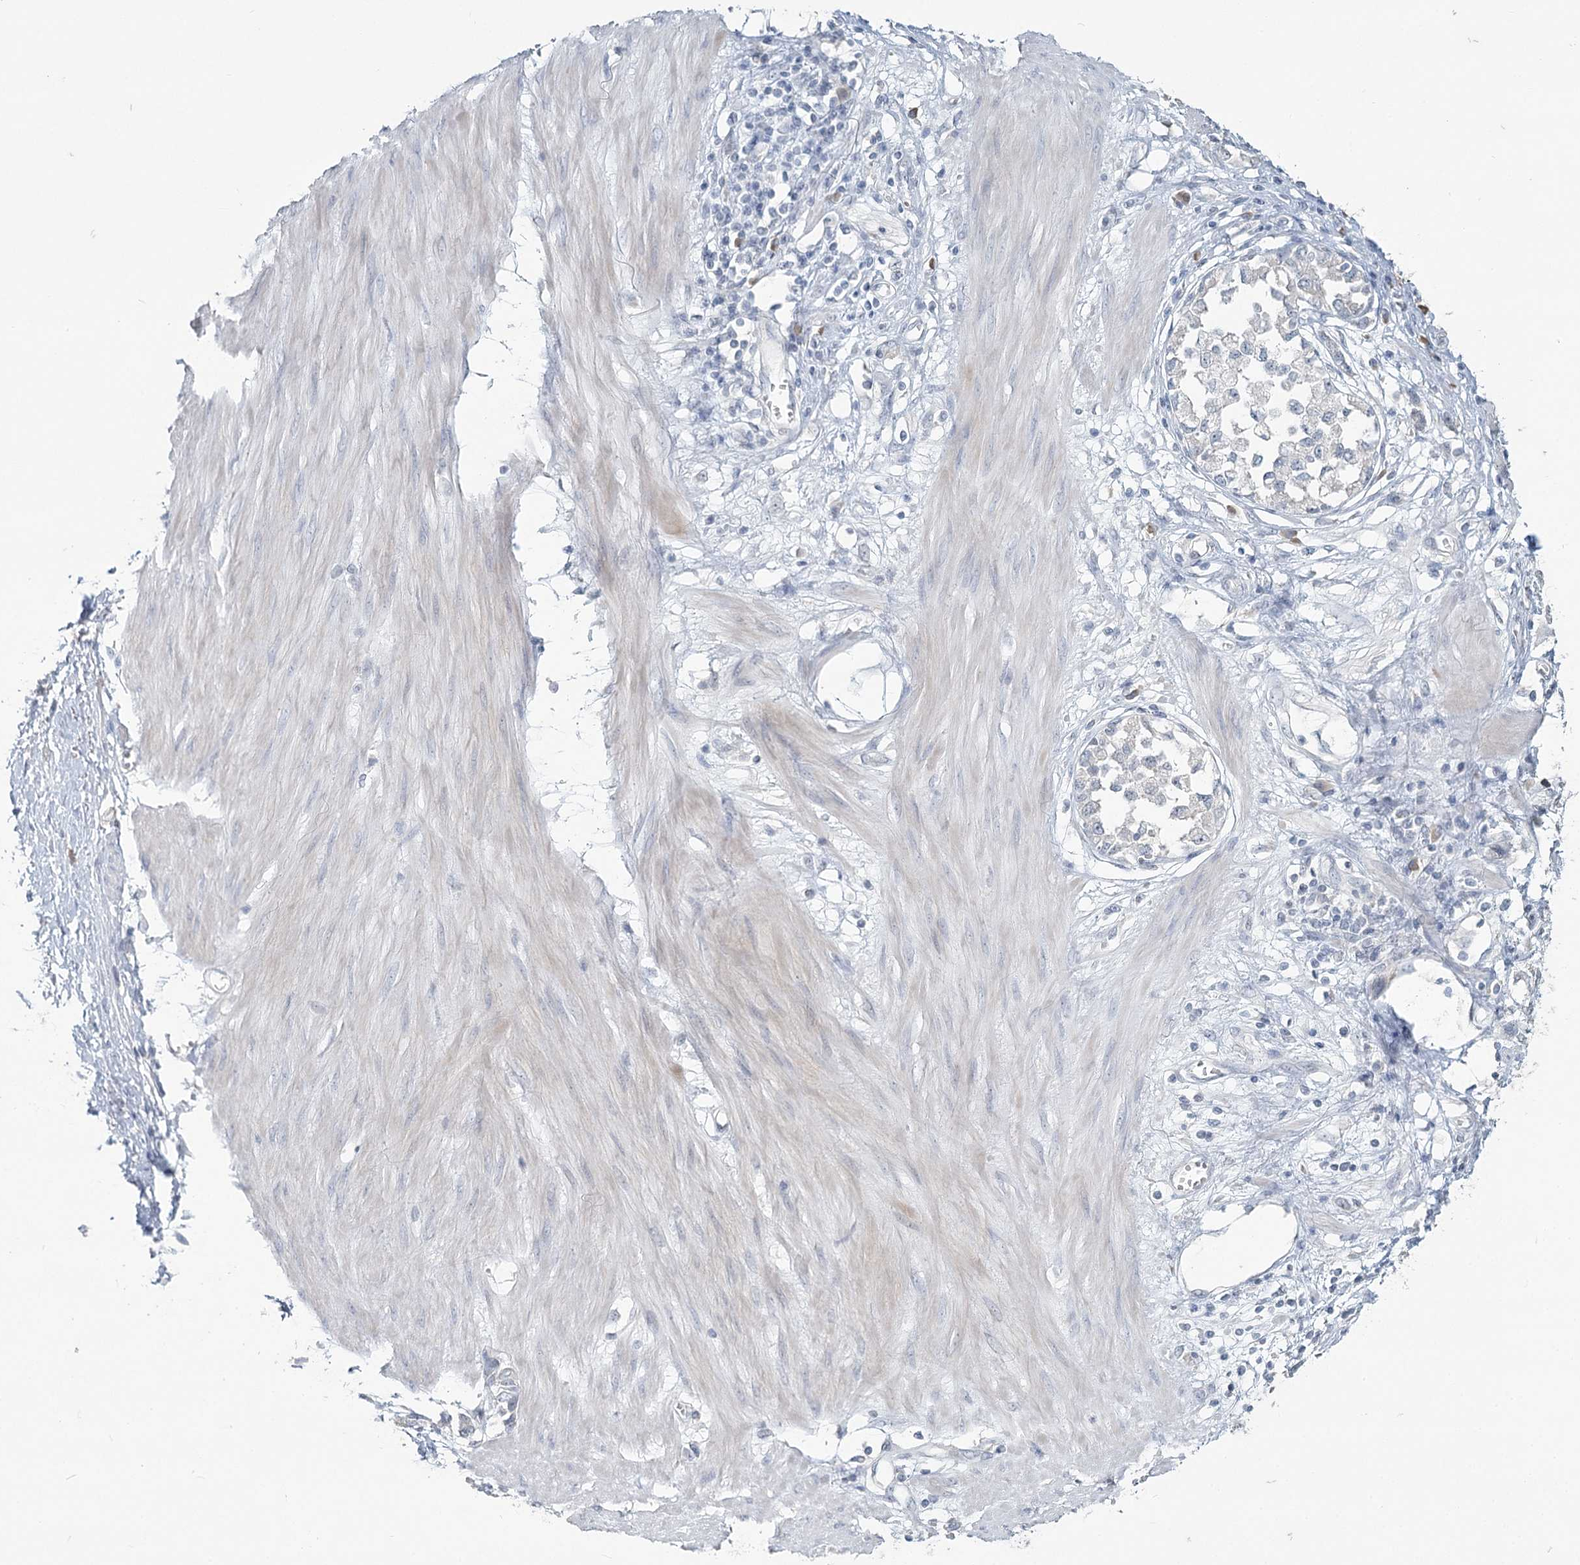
{"staining": {"intensity": "negative", "quantity": "none", "location": "none"}, "tissue": "stomach cancer", "cell_type": "Tumor cells", "image_type": "cancer", "snomed": [{"axis": "morphology", "description": "Adenocarcinoma, NOS"}, {"axis": "topography", "description": "Stomach"}], "caption": "The histopathology image shows no staining of tumor cells in stomach cancer (adenocarcinoma).", "gene": "SLC9A3", "patient": {"sex": "female", "age": 76}}